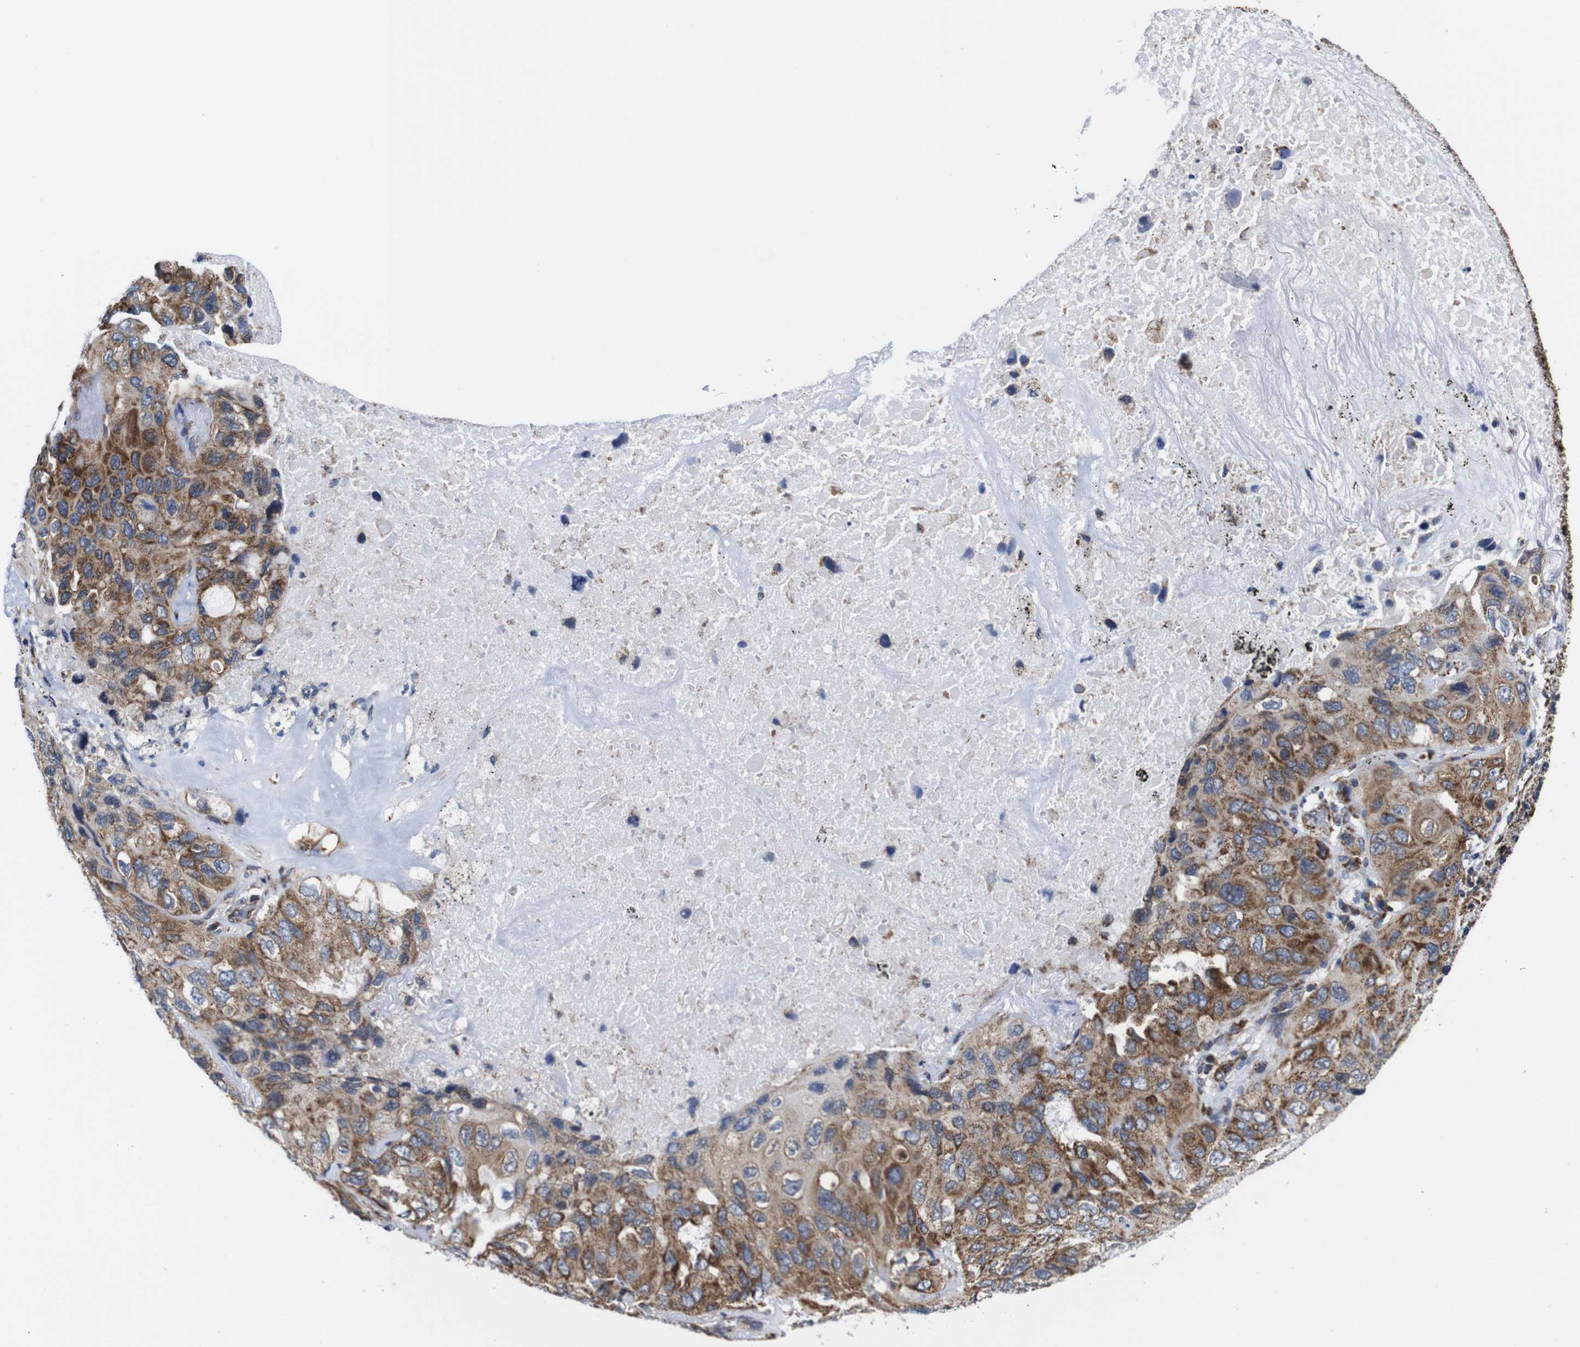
{"staining": {"intensity": "moderate", "quantity": ">75%", "location": "cytoplasmic/membranous"}, "tissue": "lung cancer", "cell_type": "Tumor cells", "image_type": "cancer", "snomed": [{"axis": "morphology", "description": "Squamous cell carcinoma, NOS"}, {"axis": "topography", "description": "Lung"}], "caption": "Immunohistochemistry photomicrograph of neoplastic tissue: squamous cell carcinoma (lung) stained using immunohistochemistry (IHC) demonstrates medium levels of moderate protein expression localized specifically in the cytoplasmic/membranous of tumor cells, appearing as a cytoplasmic/membranous brown color.", "gene": "C17orf80", "patient": {"sex": "female", "age": 73}}